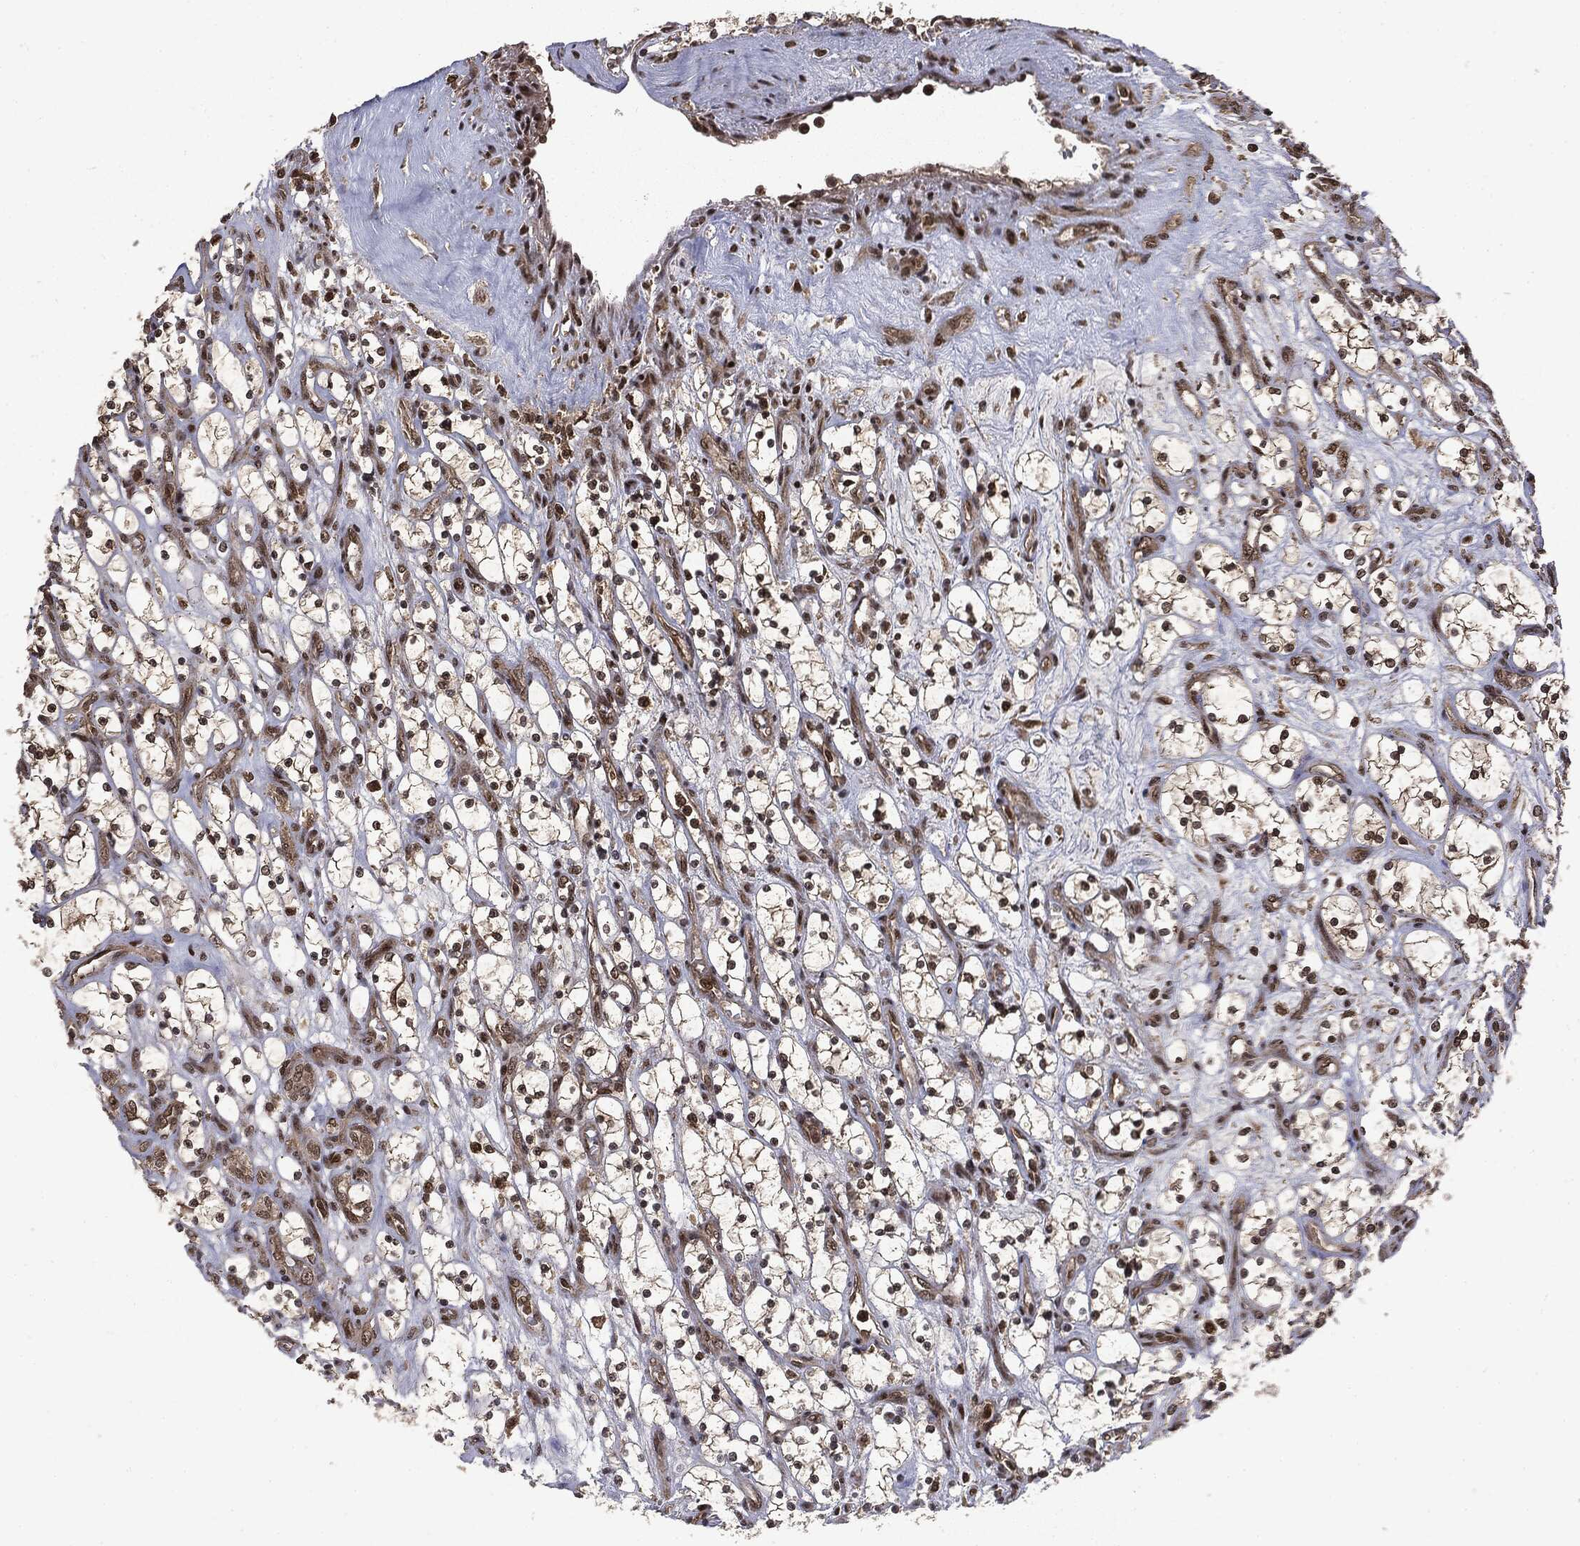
{"staining": {"intensity": "weak", "quantity": "25%-75%", "location": "cytoplasmic/membranous,nuclear"}, "tissue": "renal cancer", "cell_type": "Tumor cells", "image_type": "cancer", "snomed": [{"axis": "morphology", "description": "Adenocarcinoma, NOS"}, {"axis": "topography", "description": "Kidney"}], "caption": "Renal cancer stained with IHC exhibits weak cytoplasmic/membranous and nuclear positivity in approximately 25%-75% of tumor cells.", "gene": "CTDP1", "patient": {"sex": "female", "age": 69}}